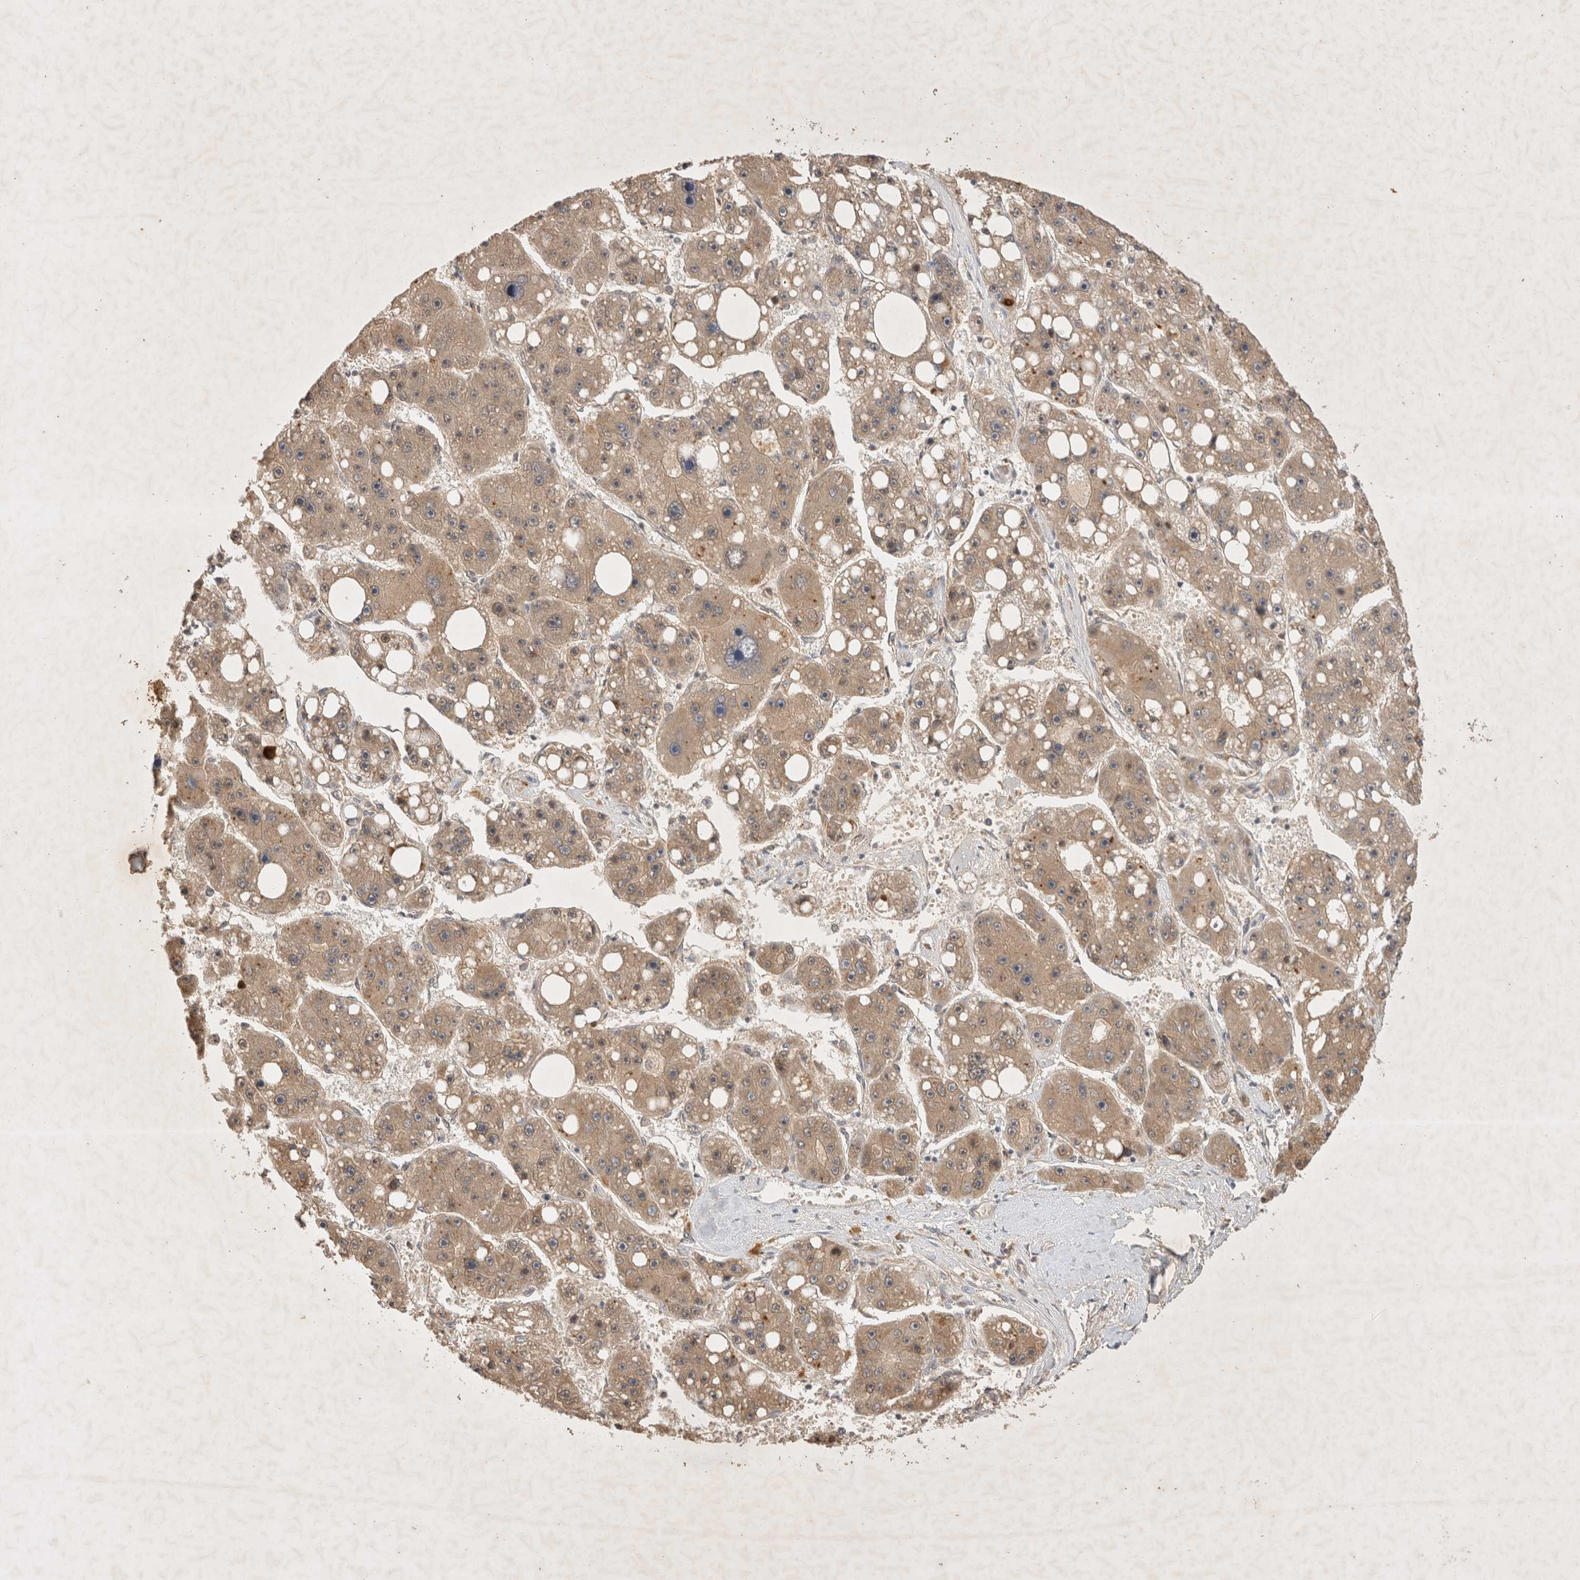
{"staining": {"intensity": "moderate", "quantity": ">75%", "location": "cytoplasmic/membranous,nuclear"}, "tissue": "liver cancer", "cell_type": "Tumor cells", "image_type": "cancer", "snomed": [{"axis": "morphology", "description": "Carcinoma, Hepatocellular, NOS"}, {"axis": "topography", "description": "Liver"}], "caption": "The image reveals immunohistochemical staining of liver cancer. There is moderate cytoplasmic/membranous and nuclear expression is appreciated in about >75% of tumor cells. (Brightfield microscopy of DAB IHC at high magnification).", "gene": "YES1", "patient": {"sex": "female", "age": 61}}